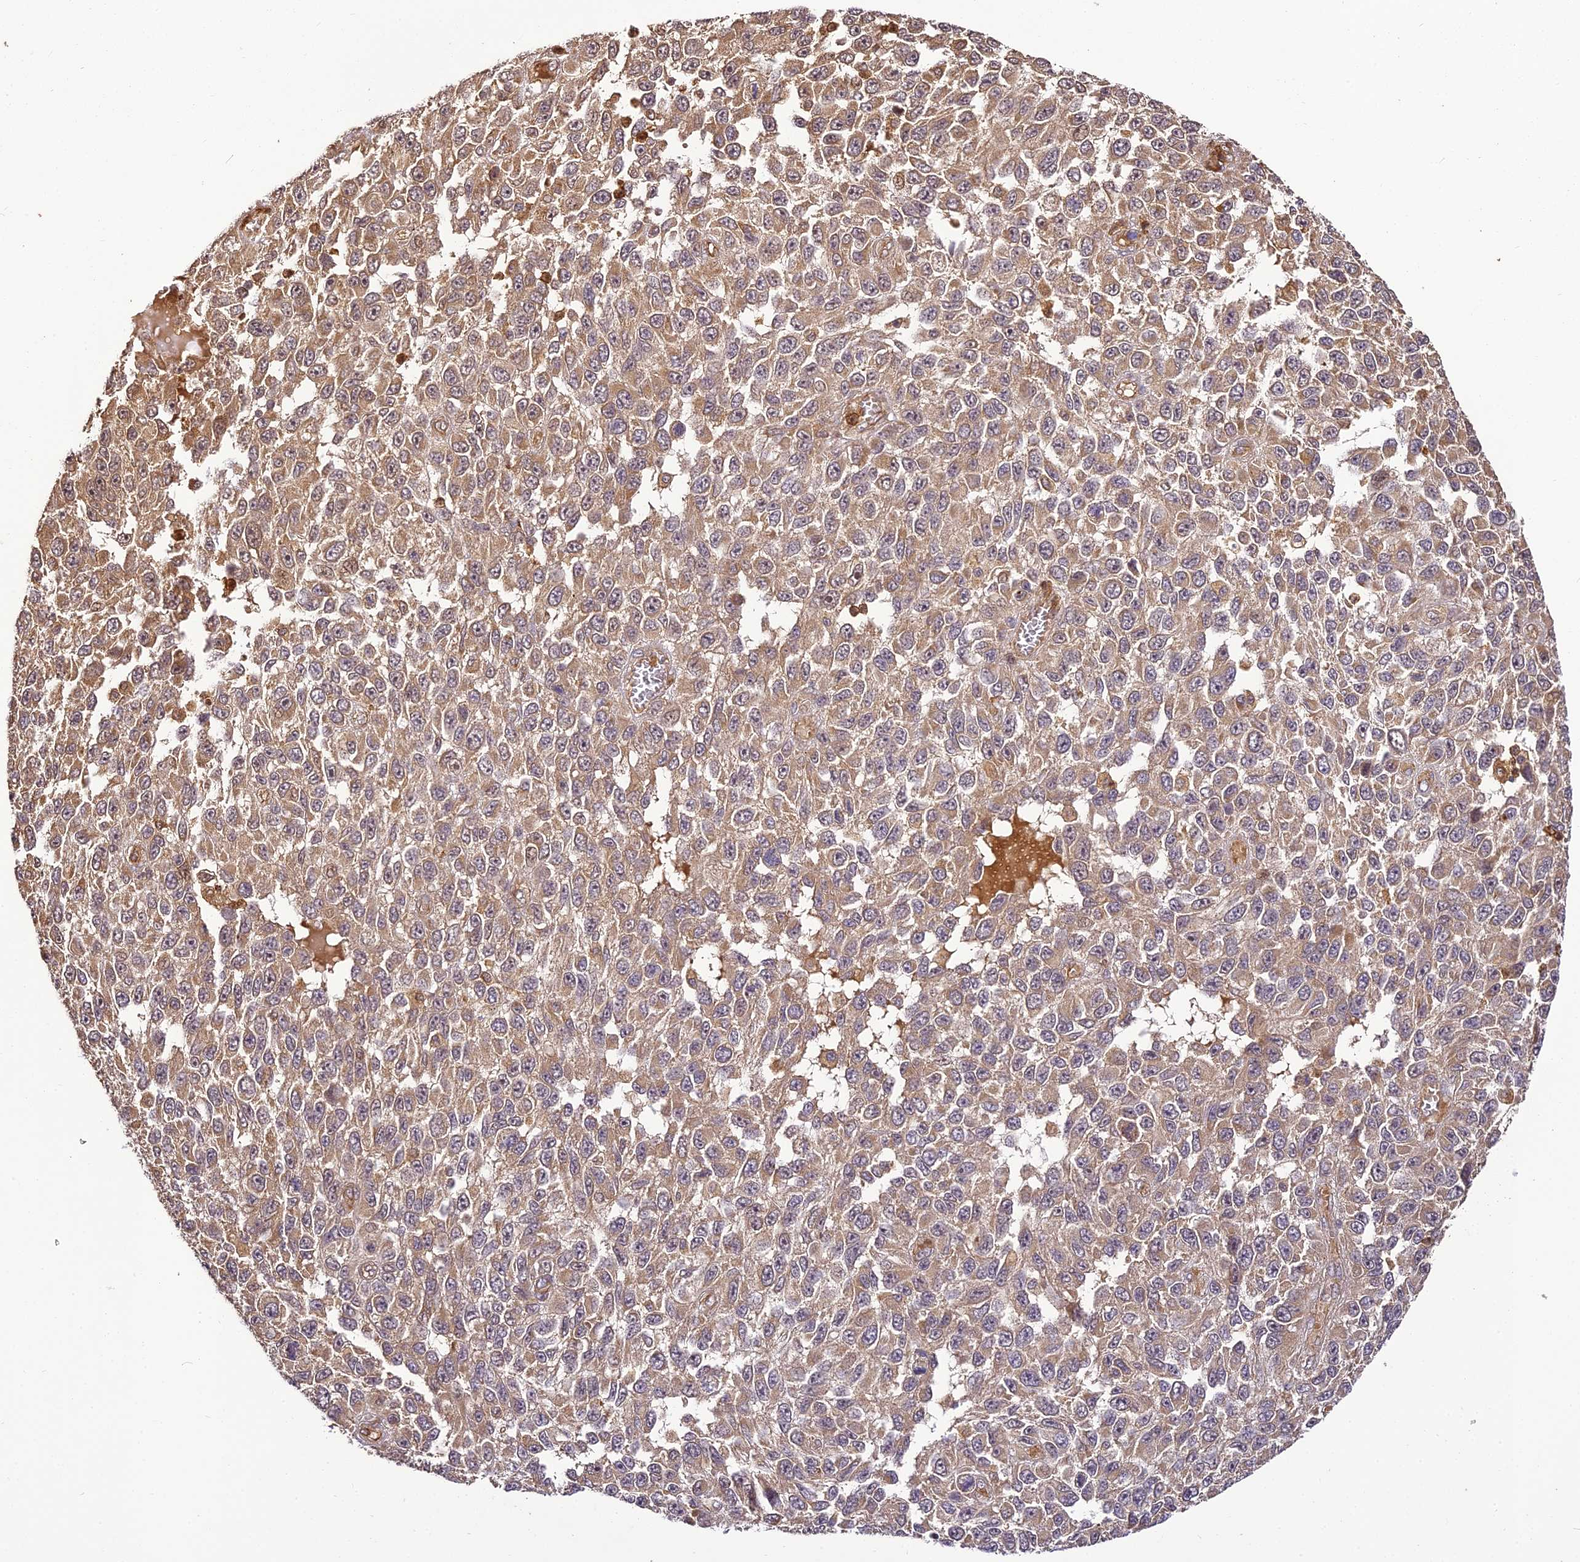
{"staining": {"intensity": "weak", "quantity": ">75%", "location": "cytoplasmic/membranous"}, "tissue": "melanoma", "cell_type": "Tumor cells", "image_type": "cancer", "snomed": [{"axis": "morphology", "description": "Normal tissue, NOS"}, {"axis": "morphology", "description": "Malignant melanoma, NOS"}, {"axis": "topography", "description": "Skin"}], "caption": "Immunohistochemistry histopathology image of melanoma stained for a protein (brown), which displays low levels of weak cytoplasmic/membranous staining in about >75% of tumor cells.", "gene": "BCDIN3D", "patient": {"sex": "female", "age": 96}}